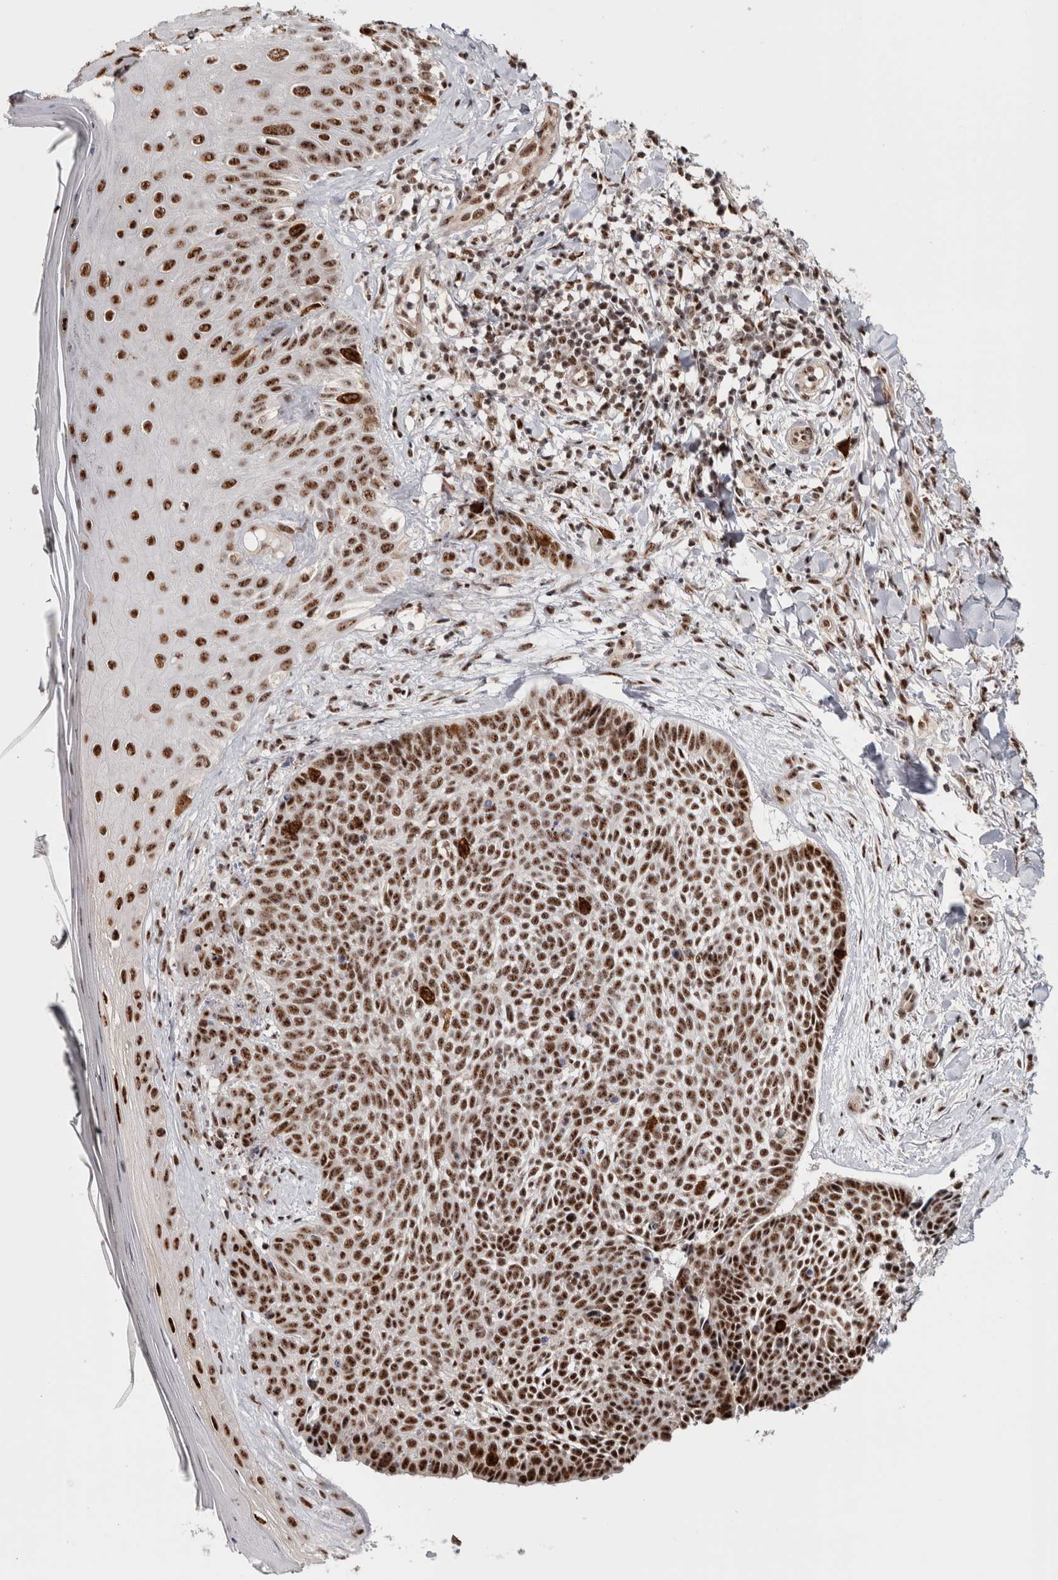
{"staining": {"intensity": "strong", "quantity": ">75%", "location": "nuclear"}, "tissue": "skin cancer", "cell_type": "Tumor cells", "image_type": "cancer", "snomed": [{"axis": "morphology", "description": "Normal tissue, NOS"}, {"axis": "morphology", "description": "Basal cell carcinoma"}, {"axis": "topography", "description": "Skin"}], "caption": "IHC image of human skin cancer stained for a protein (brown), which shows high levels of strong nuclear staining in about >75% of tumor cells.", "gene": "MKNK1", "patient": {"sex": "male", "age": 67}}